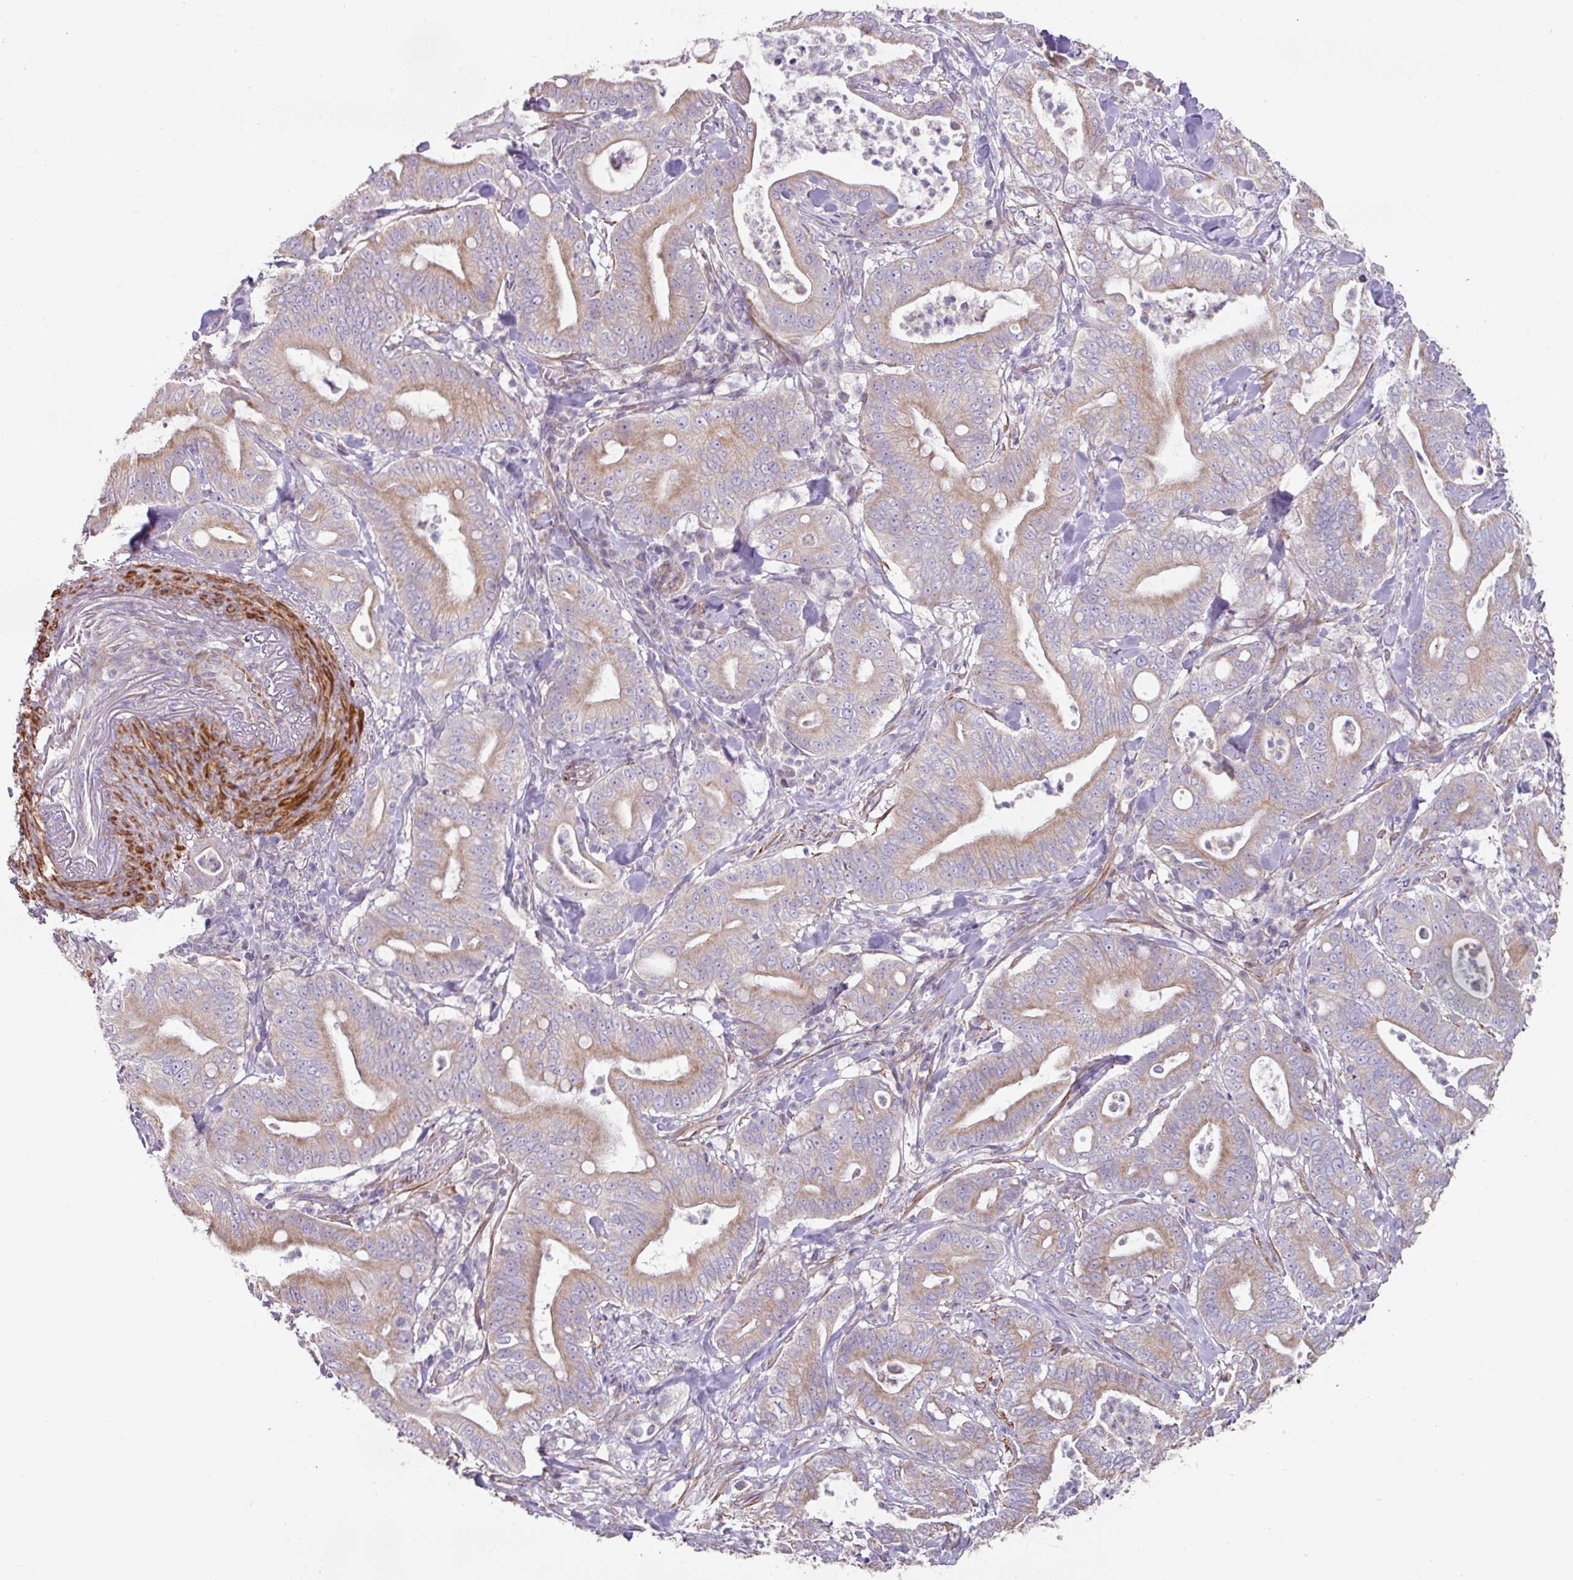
{"staining": {"intensity": "moderate", "quantity": "25%-75%", "location": "cytoplasmic/membranous"}, "tissue": "pancreatic cancer", "cell_type": "Tumor cells", "image_type": "cancer", "snomed": [{"axis": "morphology", "description": "Adenocarcinoma, NOS"}, {"axis": "topography", "description": "Pancreas"}], "caption": "Pancreatic cancer stained with a brown dye displays moderate cytoplasmic/membranous positive positivity in about 25%-75% of tumor cells.", "gene": "MRRF", "patient": {"sex": "male", "age": 71}}